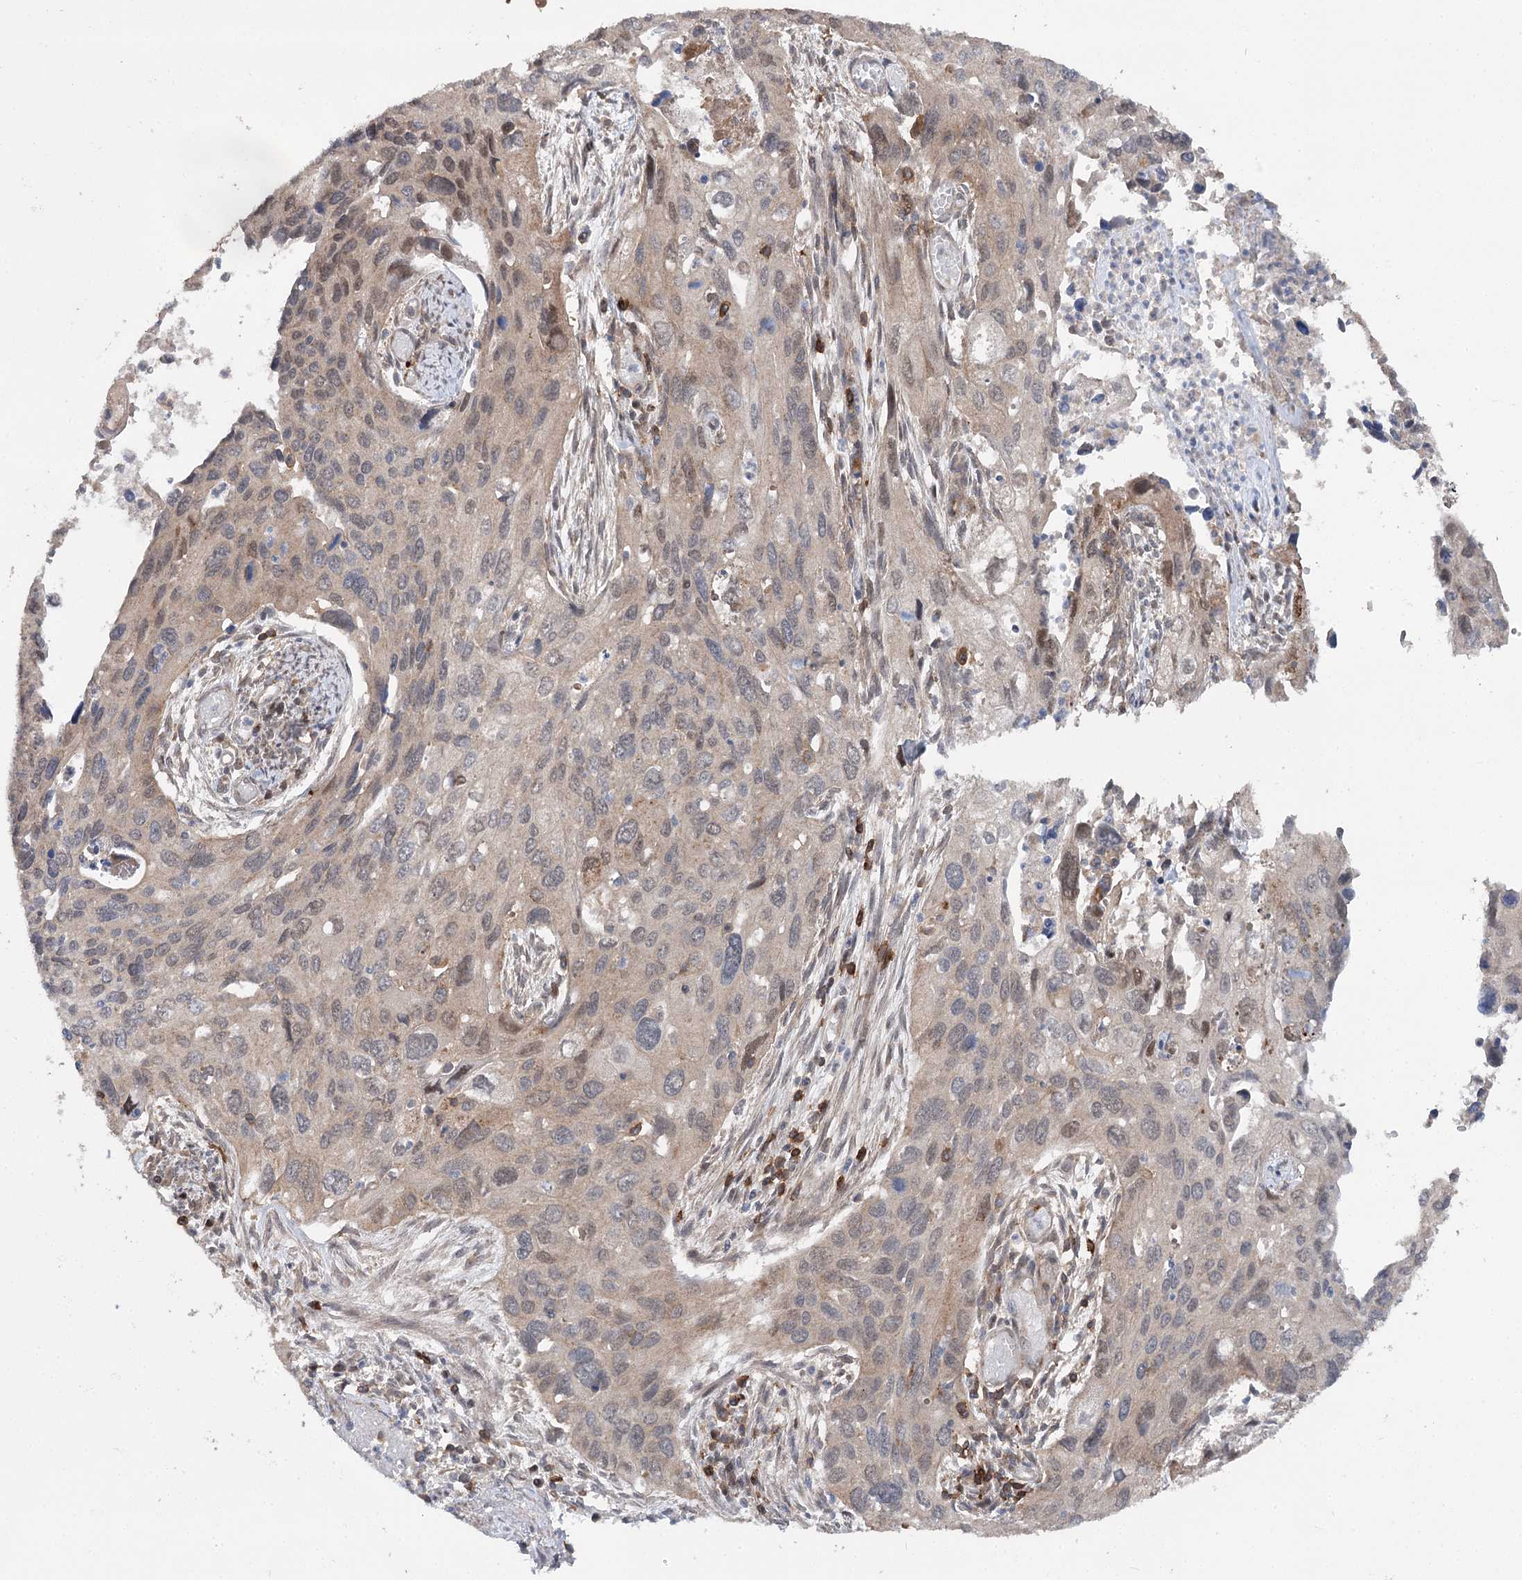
{"staining": {"intensity": "weak", "quantity": "25%-75%", "location": "cytoplasmic/membranous,nuclear"}, "tissue": "cervical cancer", "cell_type": "Tumor cells", "image_type": "cancer", "snomed": [{"axis": "morphology", "description": "Squamous cell carcinoma, NOS"}, {"axis": "topography", "description": "Cervix"}], "caption": "Human cervical squamous cell carcinoma stained with a protein marker demonstrates weak staining in tumor cells.", "gene": "STX6", "patient": {"sex": "female", "age": 55}}